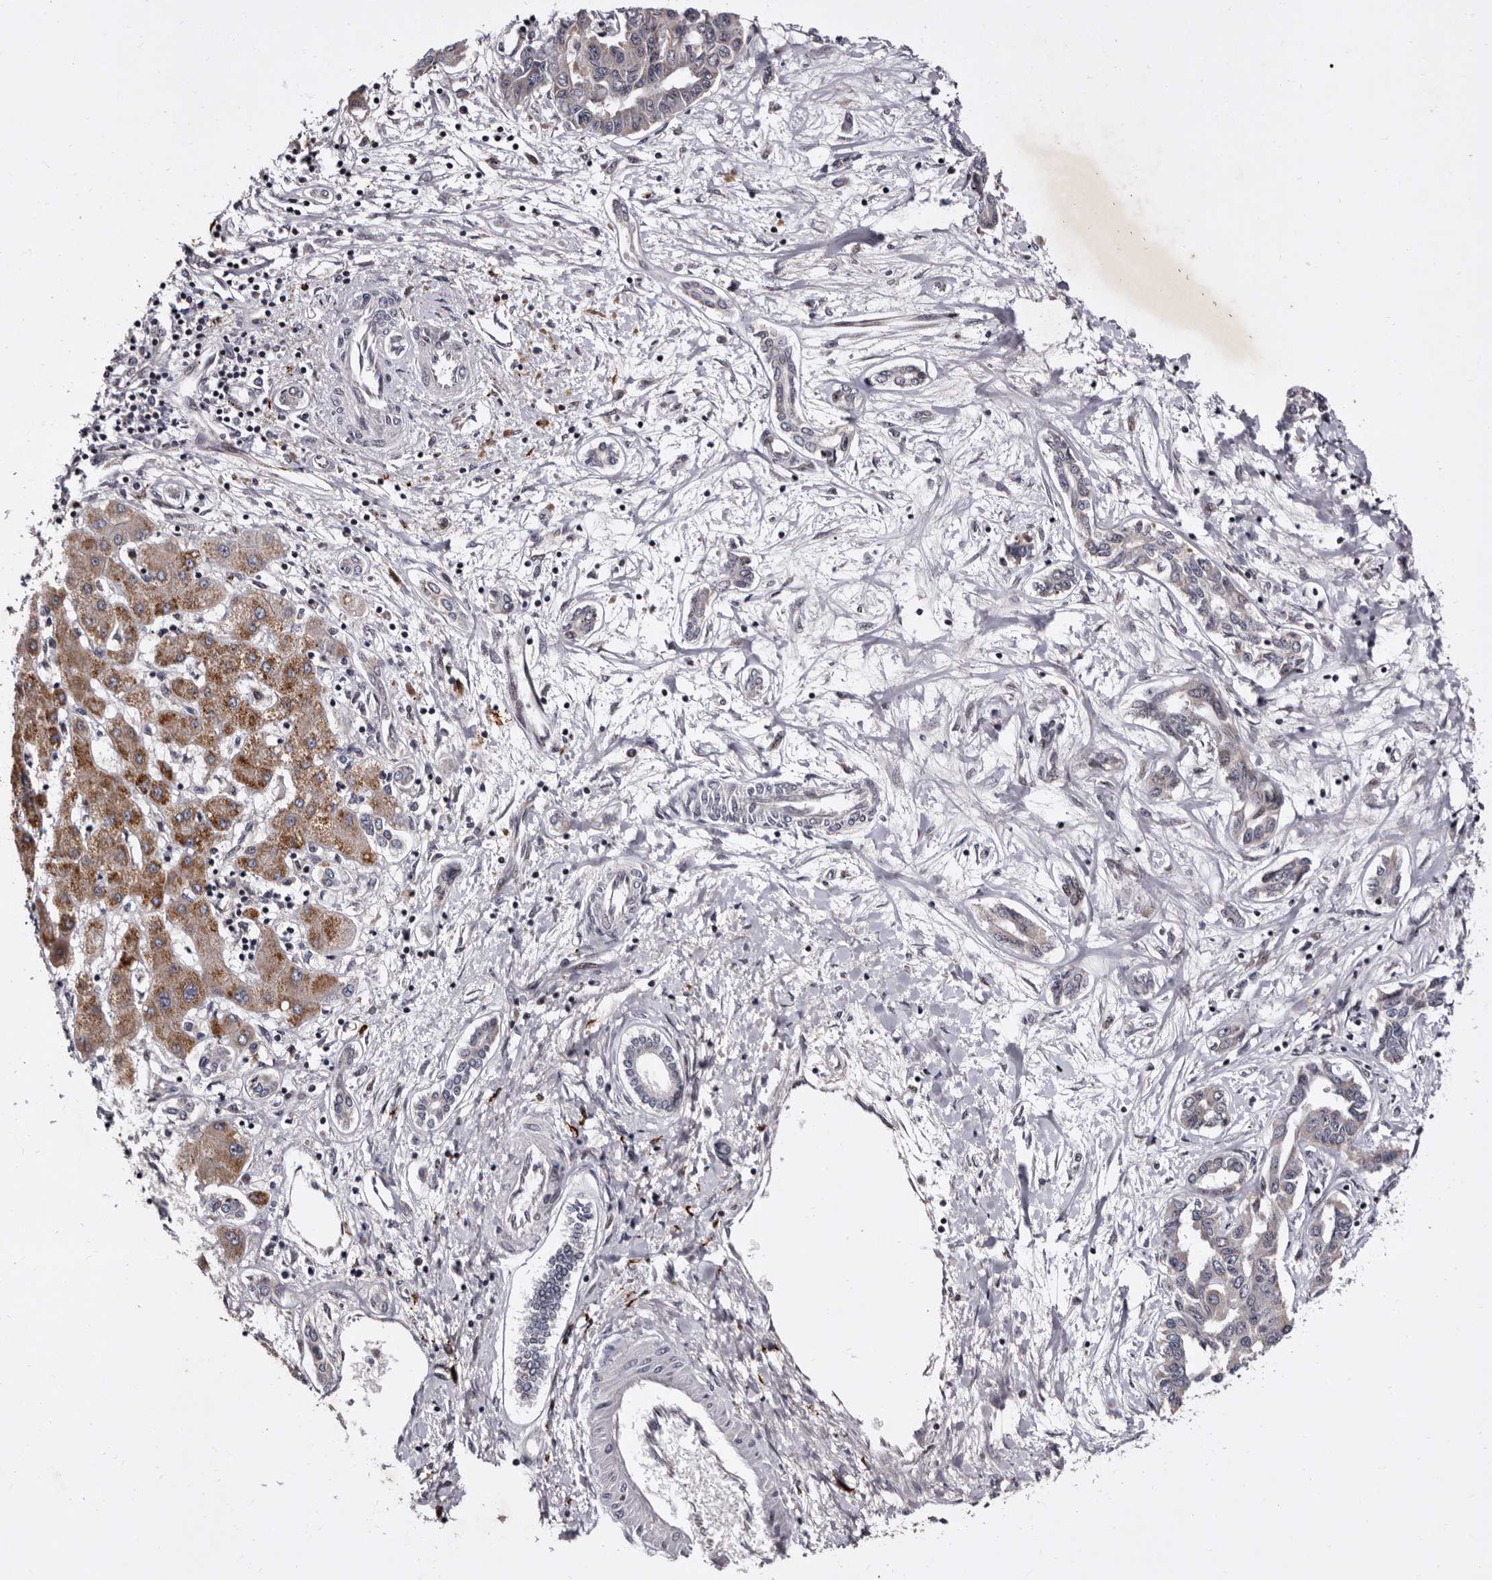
{"staining": {"intensity": "negative", "quantity": "none", "location": "none"}, "tissue": "liver cancer", "cell_type": "Tumor cells", "image_type": "cancer", "snomed": [{"axis": "morphology", "description": "Cholangiocarcinoma"}, {"axis": "topography", "description": "Liver"}], "caption": "A histopathology image of liver cancer stained for a protein demonstrates no brown staining in tumor cells. Nuclei are stained in blue.", "gene": "TNKS", "patient": {"sex": "male", "age": 59}}